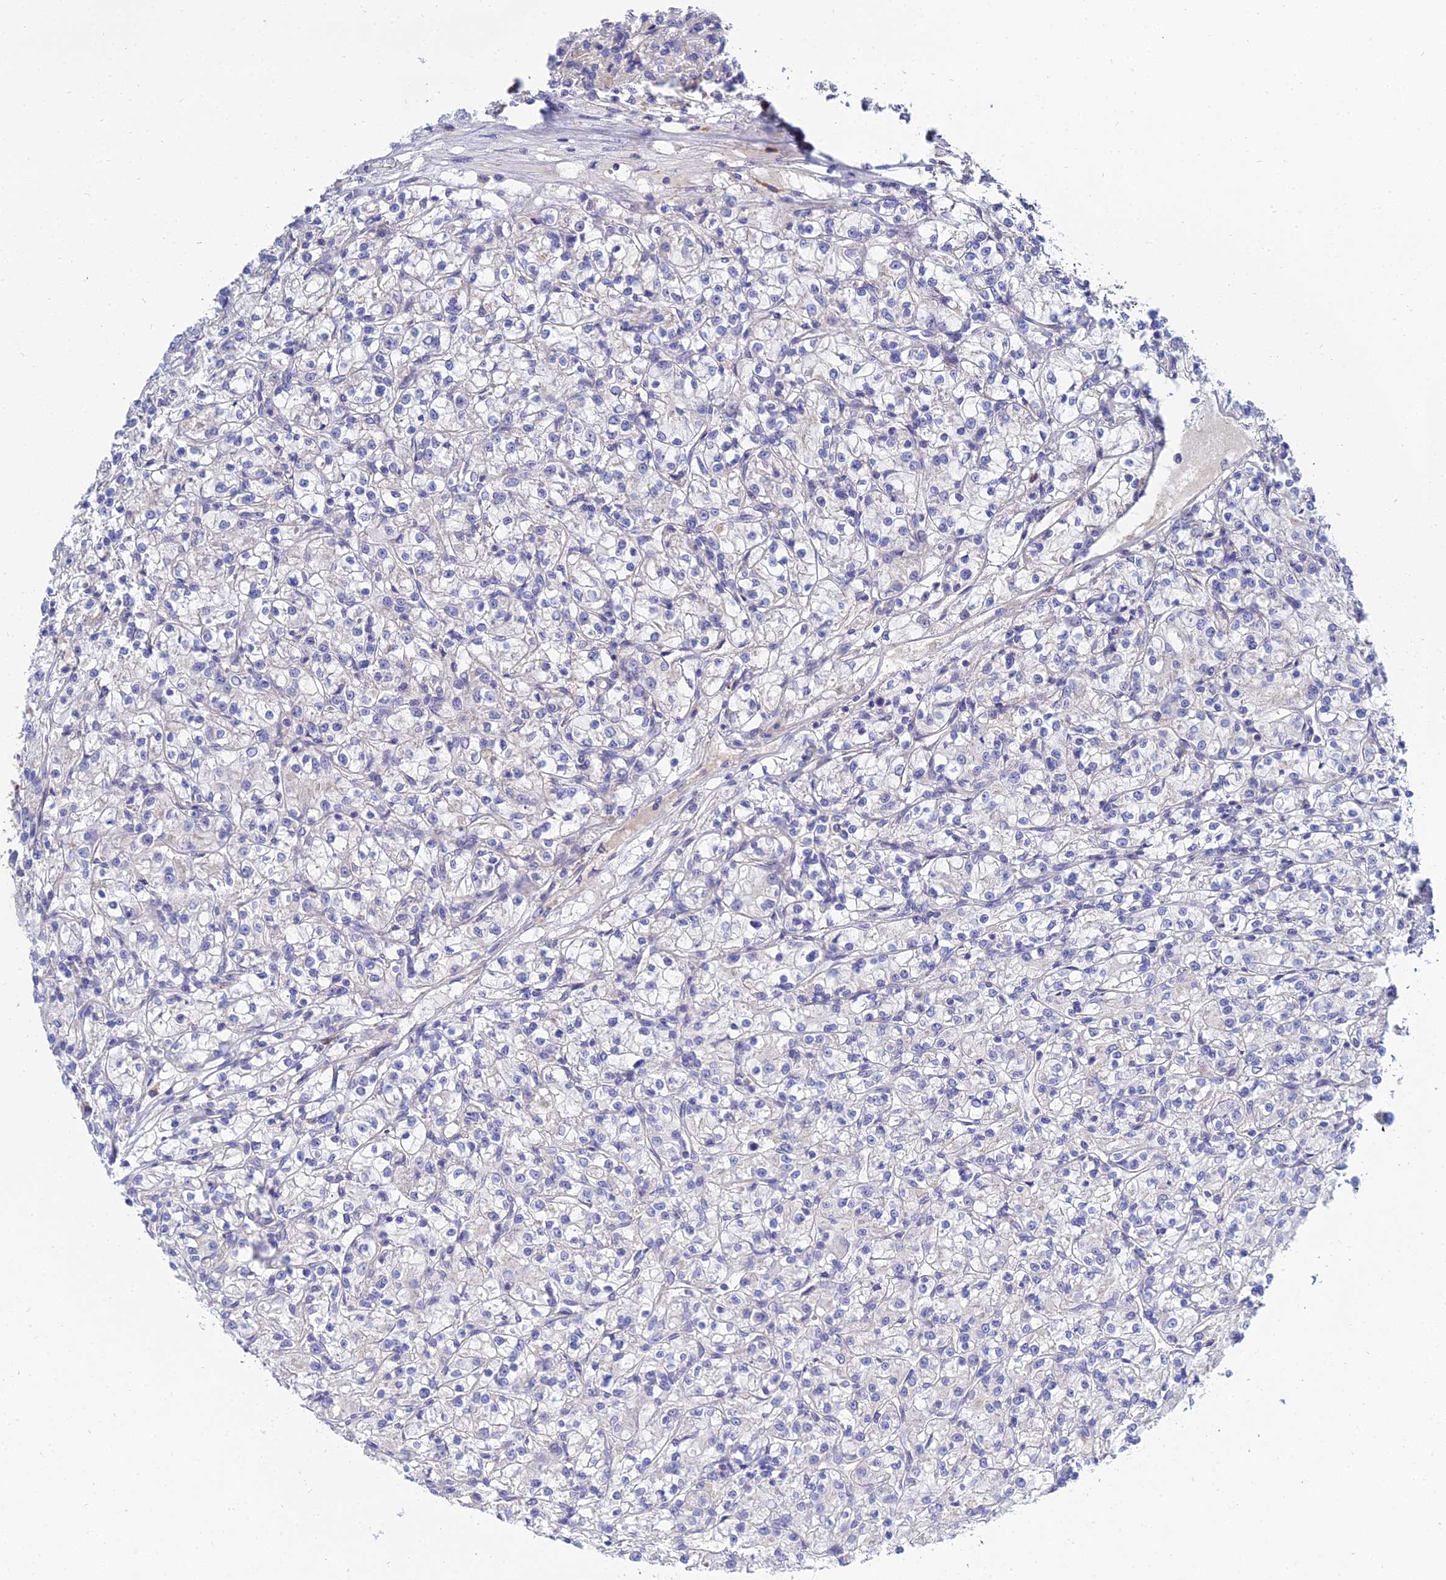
{"staining": {"intensity": "negative", "quantity": "none", "location": "none"}, "tissue": "renal cancer", "cell_type": "Tumor cells", "image_type": "cancer", "snomed": [{"axis": "morphology", "description": "Adenocarcinoma, NOS"}, {"axis": "topography", "description": "Kidney"}], "caption": "Immunohistochemistry (IHC) photomicrograph of neoplastic tissue: renal cancer stained with DAB (3,3'-diaminobenzidine) displays no significant protein expression in tumor cells.", "gene": "APOBEC3H", "patient": {"sex": "female", "age": 59}}